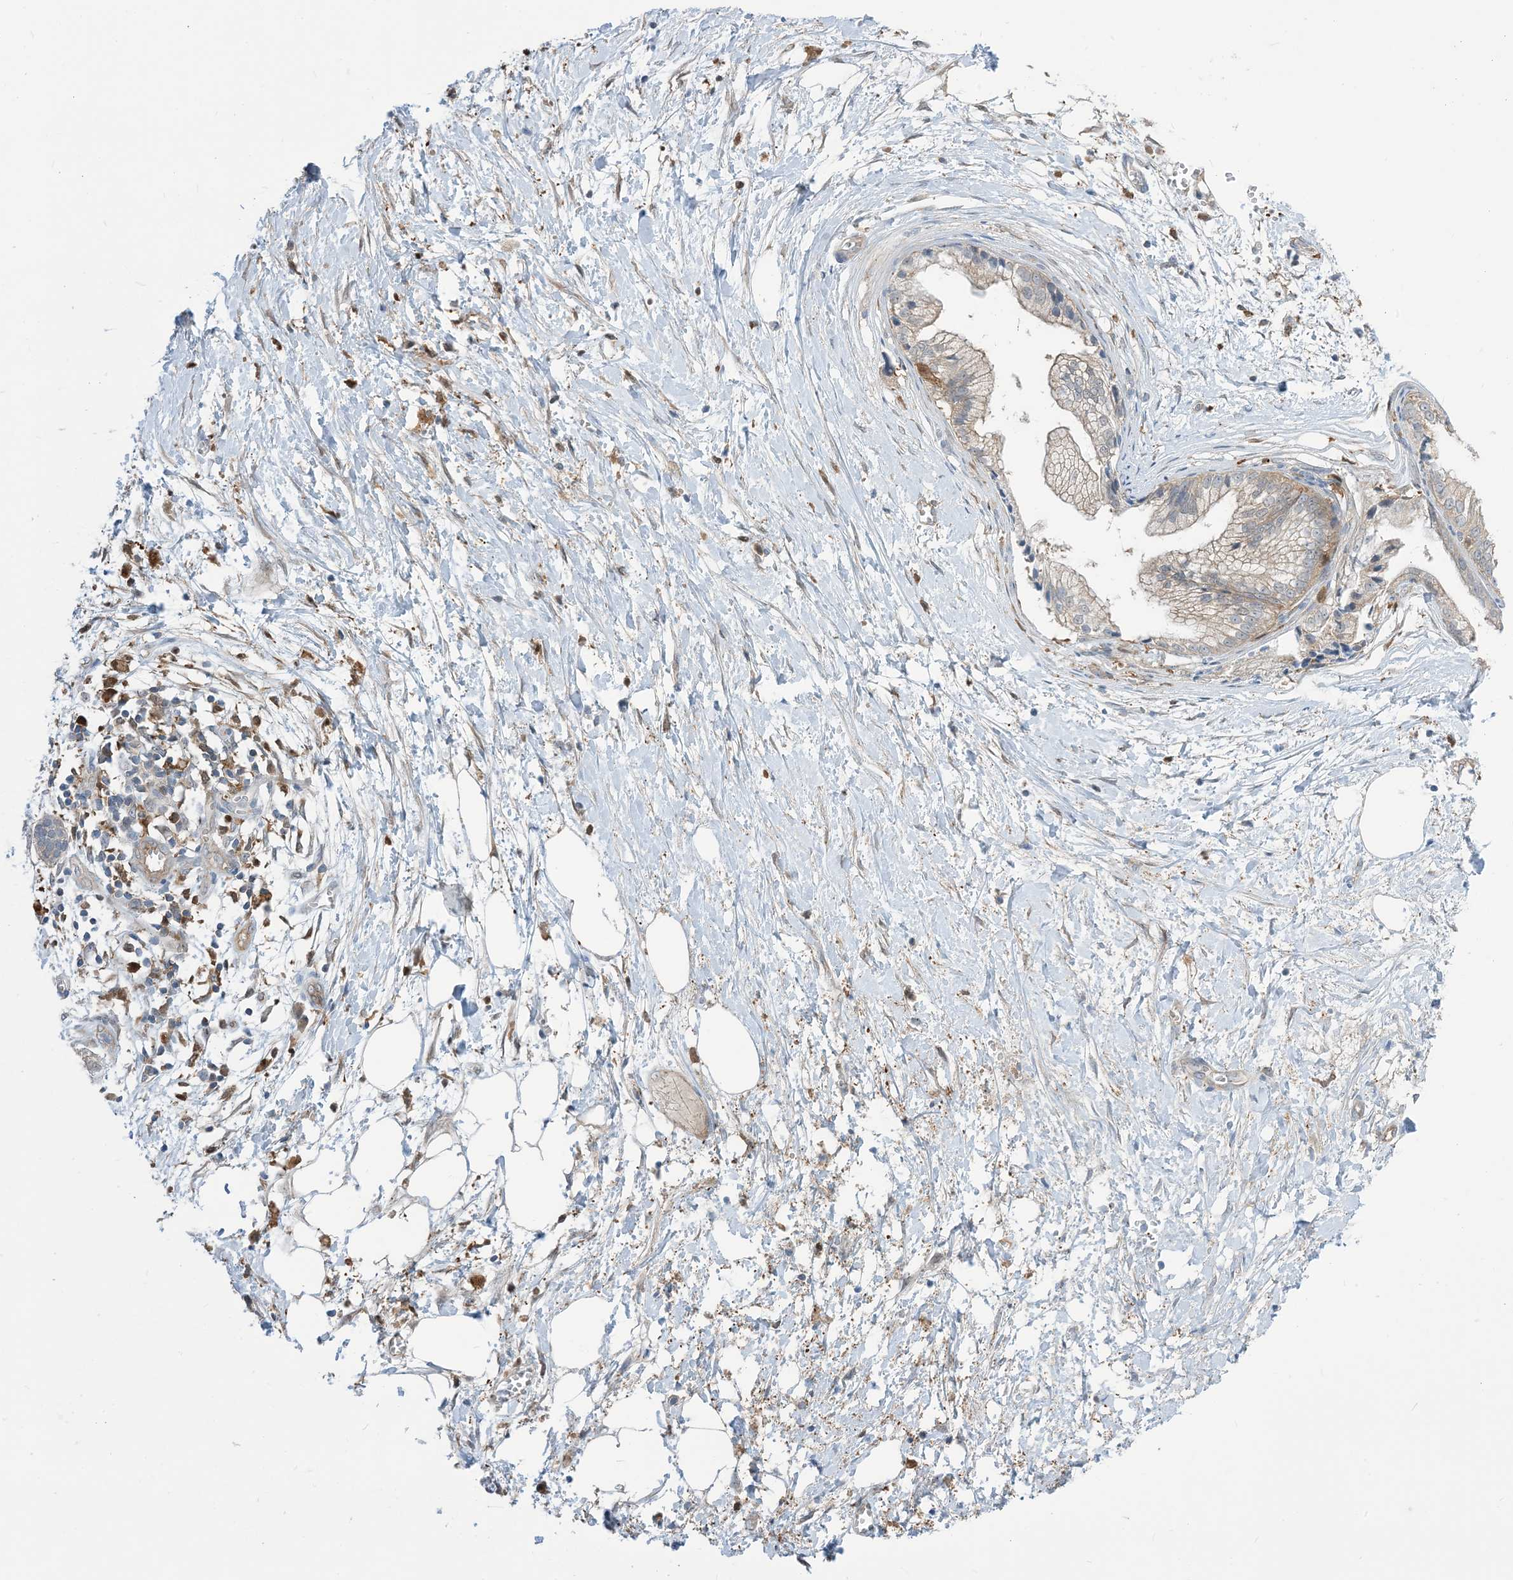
{"staining": {"intensity": "negative", "quantity": "none", "location": "none"}, "tissue": "pancreatic cancer", "cell_type": "Tumor cells", "image_type": "cancer", "snomed": [{"axis": "morphology", "description": "Adenocarcinoma, NOS"}, {"axis": "topography", "description": "Pancreas"}], "caption": "High power microscopy histopathology image of an immunohistochemistry micrograph of pancreatic adenocarcinoma, revealing no significant expression in tumor cells.", "gene": "NAGK", "patient": {"sex": "male", "age": 68}}